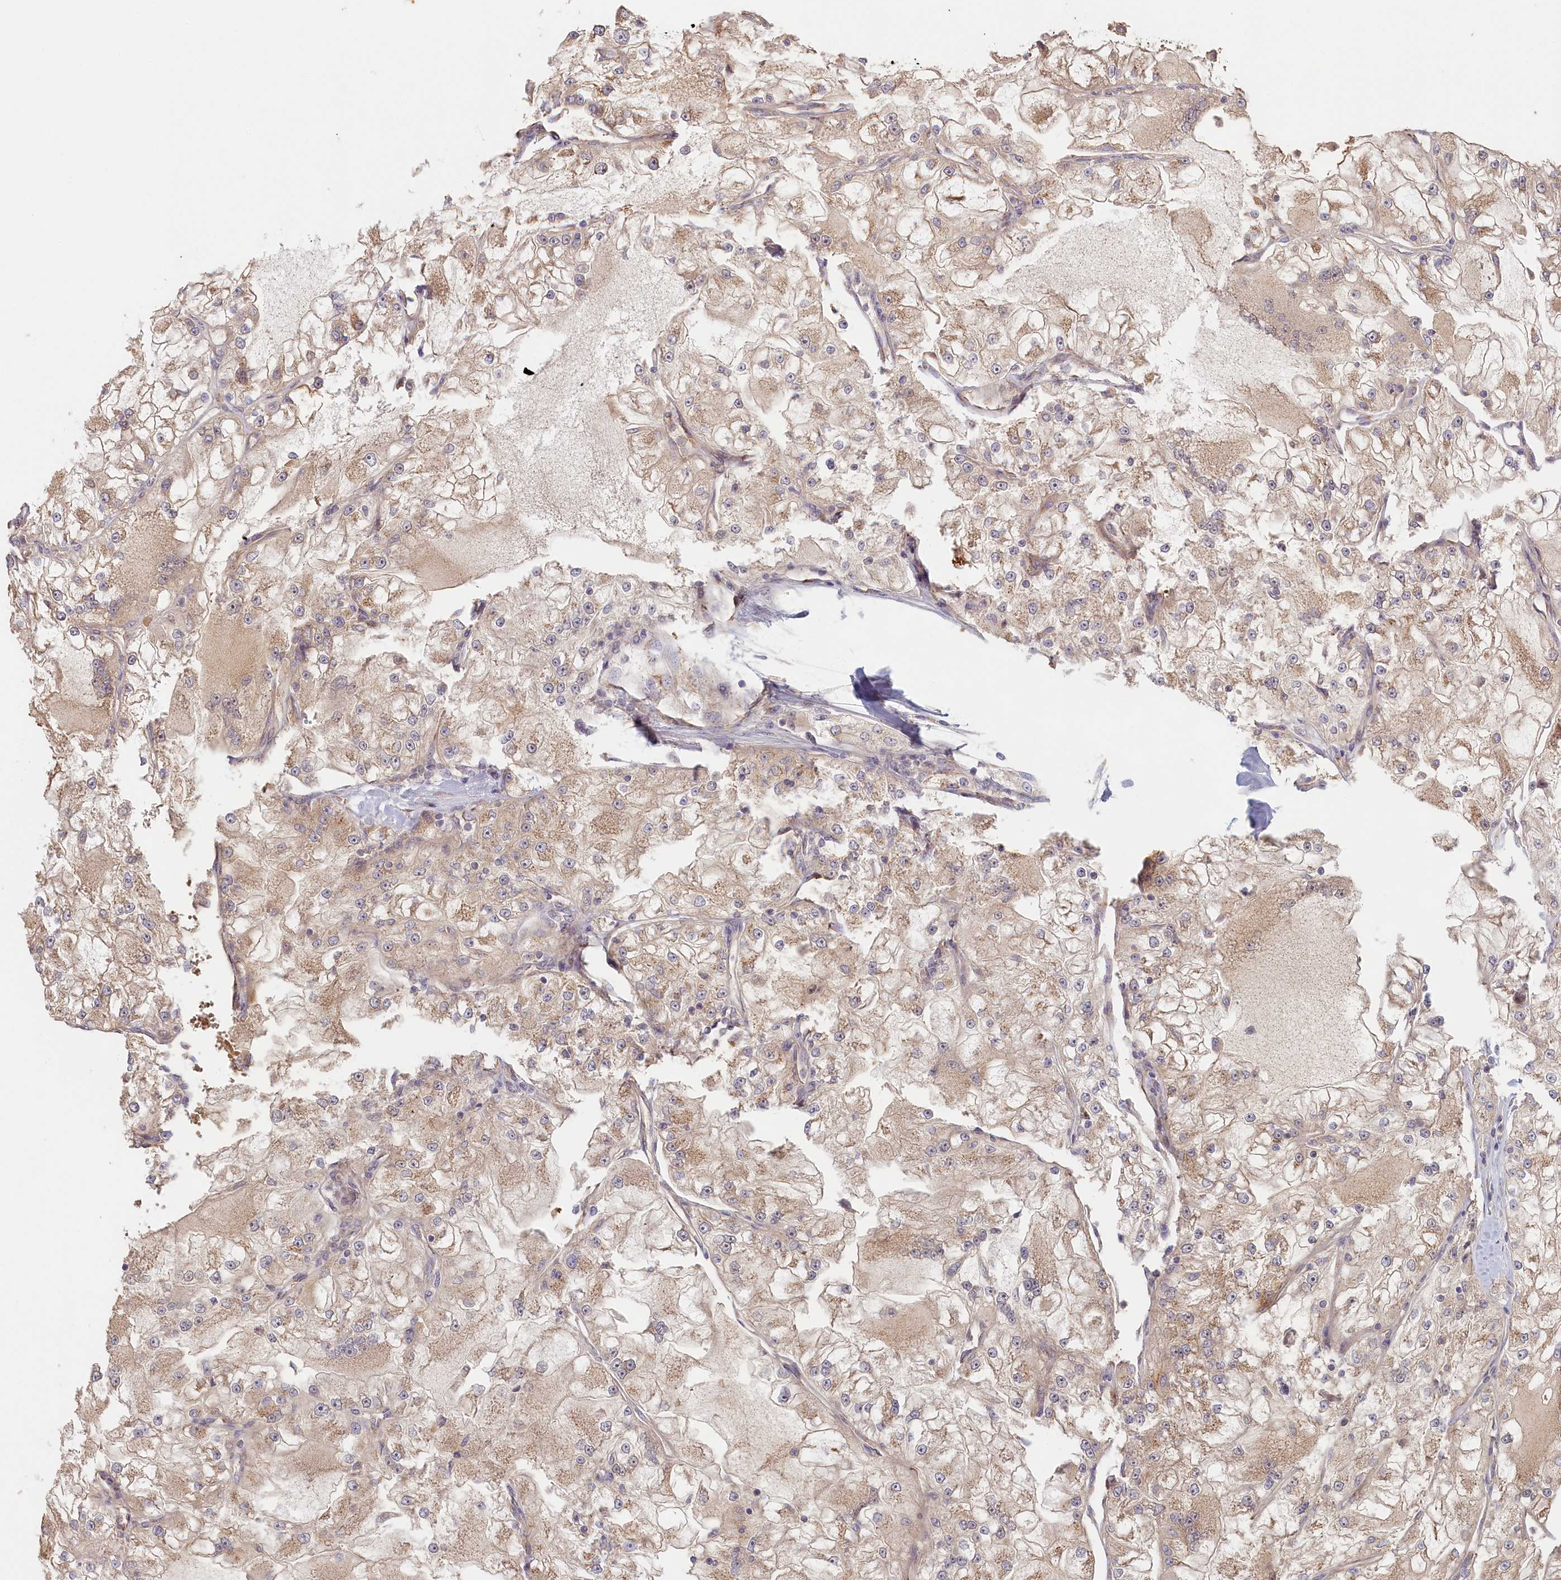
{"staining": {"intensity": "weak", "quantity": ">75%", "location": "cytoplasmic/membranous"}, "tissue": "renal cancer", "cell_type": "Tumor cells", "image_type": "cancer", "snomed": [{"axis": "morphology", "description": "Adenocarcinoma, NOS"}, {"axis": "topography", "description": "Kidney"}], "caption": "A brown stain labels weak cytoplasmic/membranous positivity of a protein in human renal adenocarcinoma tumor cells.", "gene": "STX16", "patient": {"sex": "female", "age": 72}}